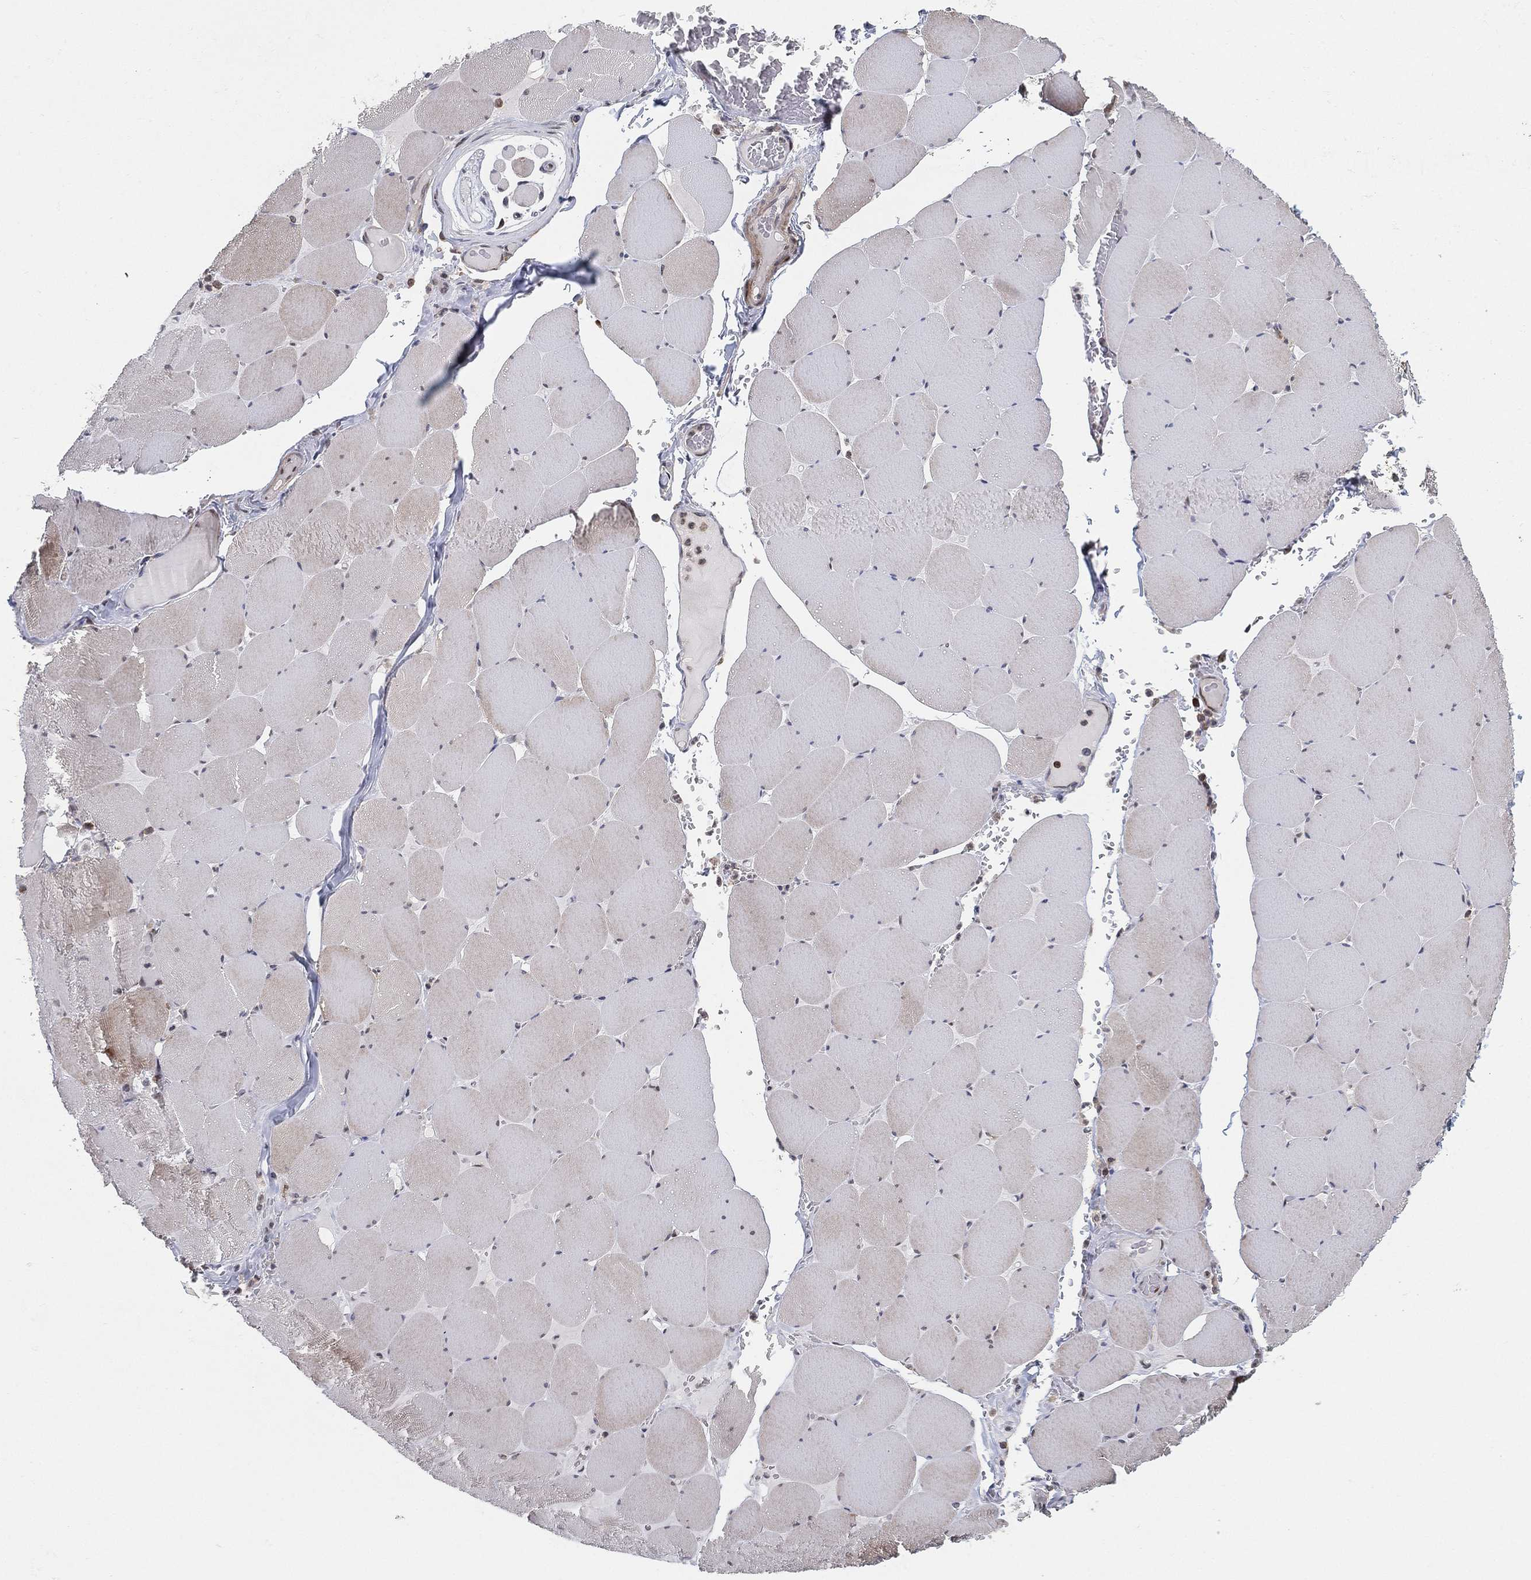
{"staining": {"intensity": "moderate", "quantity": "<25%", "location": "cytoplasmic/membranous"}, "tissue": "skeletal muscle", "cell_type": "Myocytes", "image_type": "normal", "snomed": [{"axis": "morphology", "description": "Normal tissue, NOS"}, {"axis": "morphology", "description": "Malignant melanoma, Metastatic site"}, {"axis": "topography", "description": "Skeletal muscle"}], "caption": "Immunohistochemistry (IHC) staining of benign skeletal muscle, which shows low levels of moderate cytoplasmic/membranous positivity in about <25% of myocytes indicating moderate cytoplasmic/membranous protein positivity. The staining was performed using DAB (brown) for protein detection and nuclei were counterstained in hematoxylin (blue).", "gene": "TMTC4", "patient": {"sex": "male", "age": 50}}